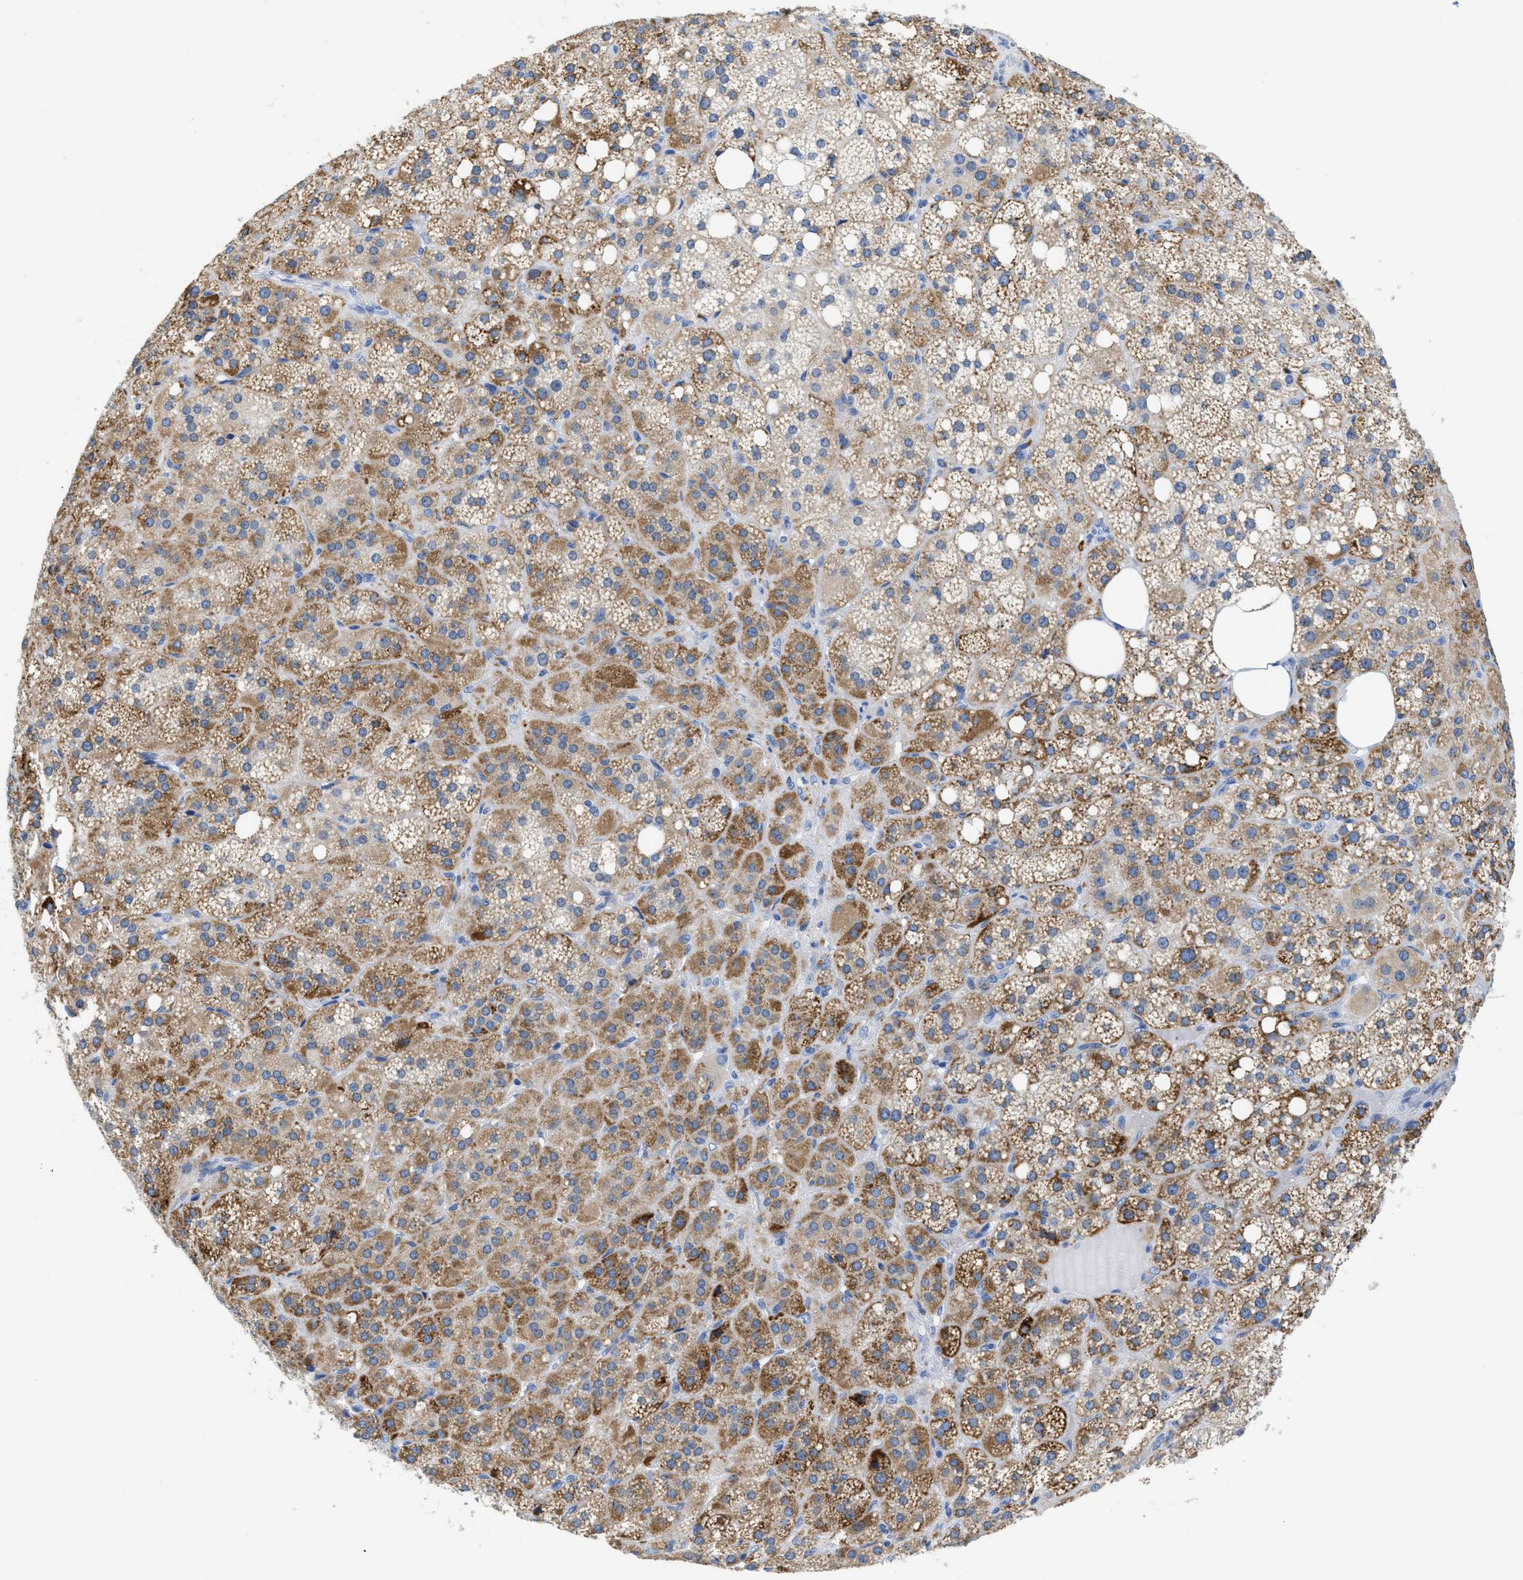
{"staining": {"intensity": "moderate", "quantity": ">75%", "location": "cytoplasmic/membranous"}, "tissue": "adrenal gland", "cell_type": "Glandular cells", "image_type": "normal", "snomed": [{"axis": "morphology", "description": "Normal tissue, NOS"}, {"axis": "topography", "description": "Adrenal gland"}], "caption": "Immunohistochemistry (DAB) staining of normal adrenal gland exhibits moderate cytoplasmic/membranous protein staining in about >75% of glandular cells.", "gene": "APOBEC2", "patient": {"sex": "female", "age": 59}}